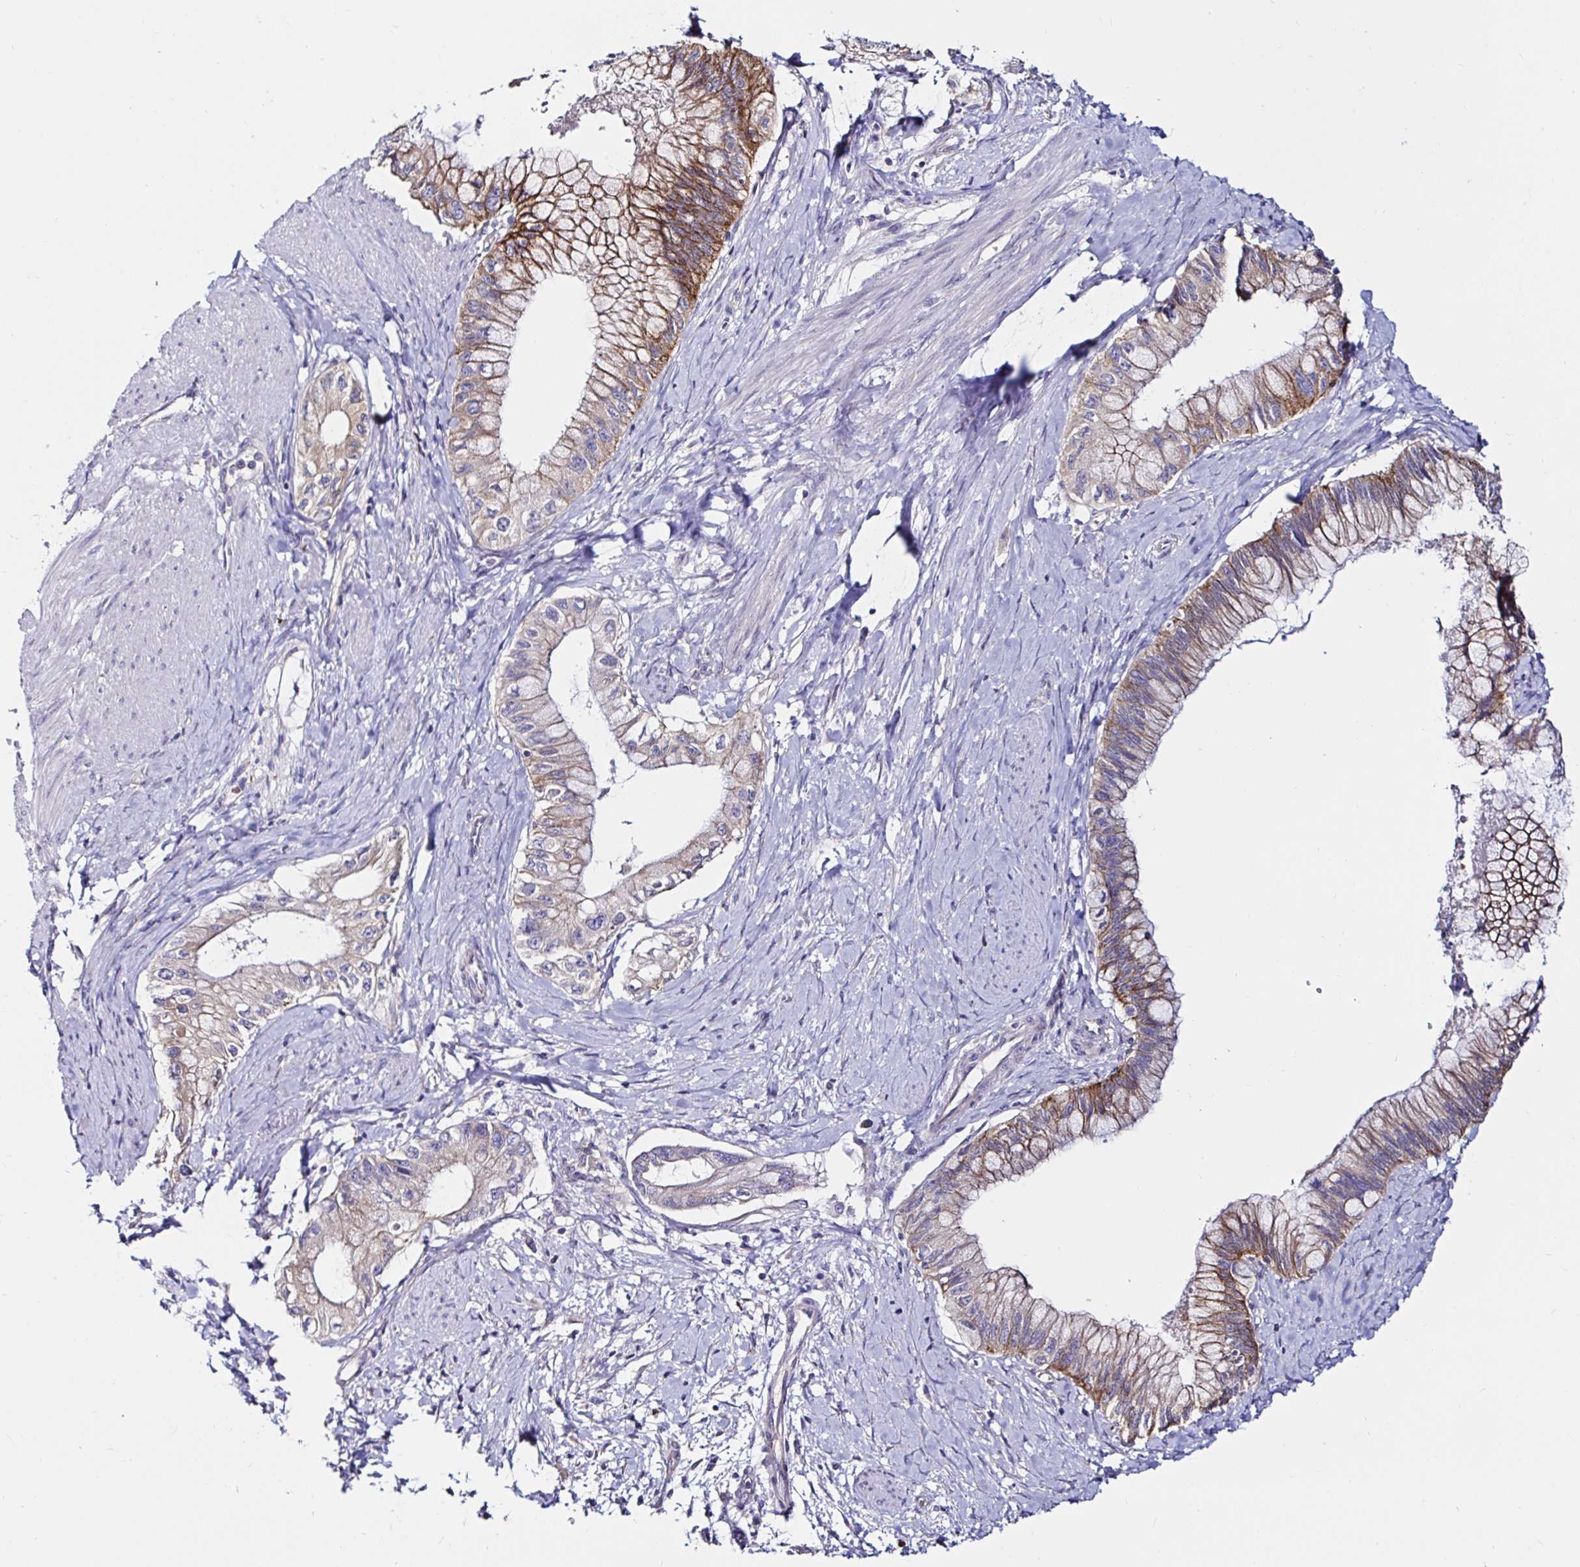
{"staining": {"intensity": "moderate", "quantity": "25%-75%", "location": "cytoplasmic/membranous"}, "tissue": "pancreatic cancer", "cell_type": "Tumor cells", "image_type": "cancer", "snomed": [{"axis": "morphology", "description": "Adenocarcinoma, NOS"}, {"axis": "topography", "description": "Pancreas"}], "caption": "Tumor cells show moderate cytoplasmic/membranous positivity in about 25%-75% of cells in pancreatic cancer (adenocarcinoma).", "gene": "VSIG2", "patient": {"sex": "male", "age": 48}}